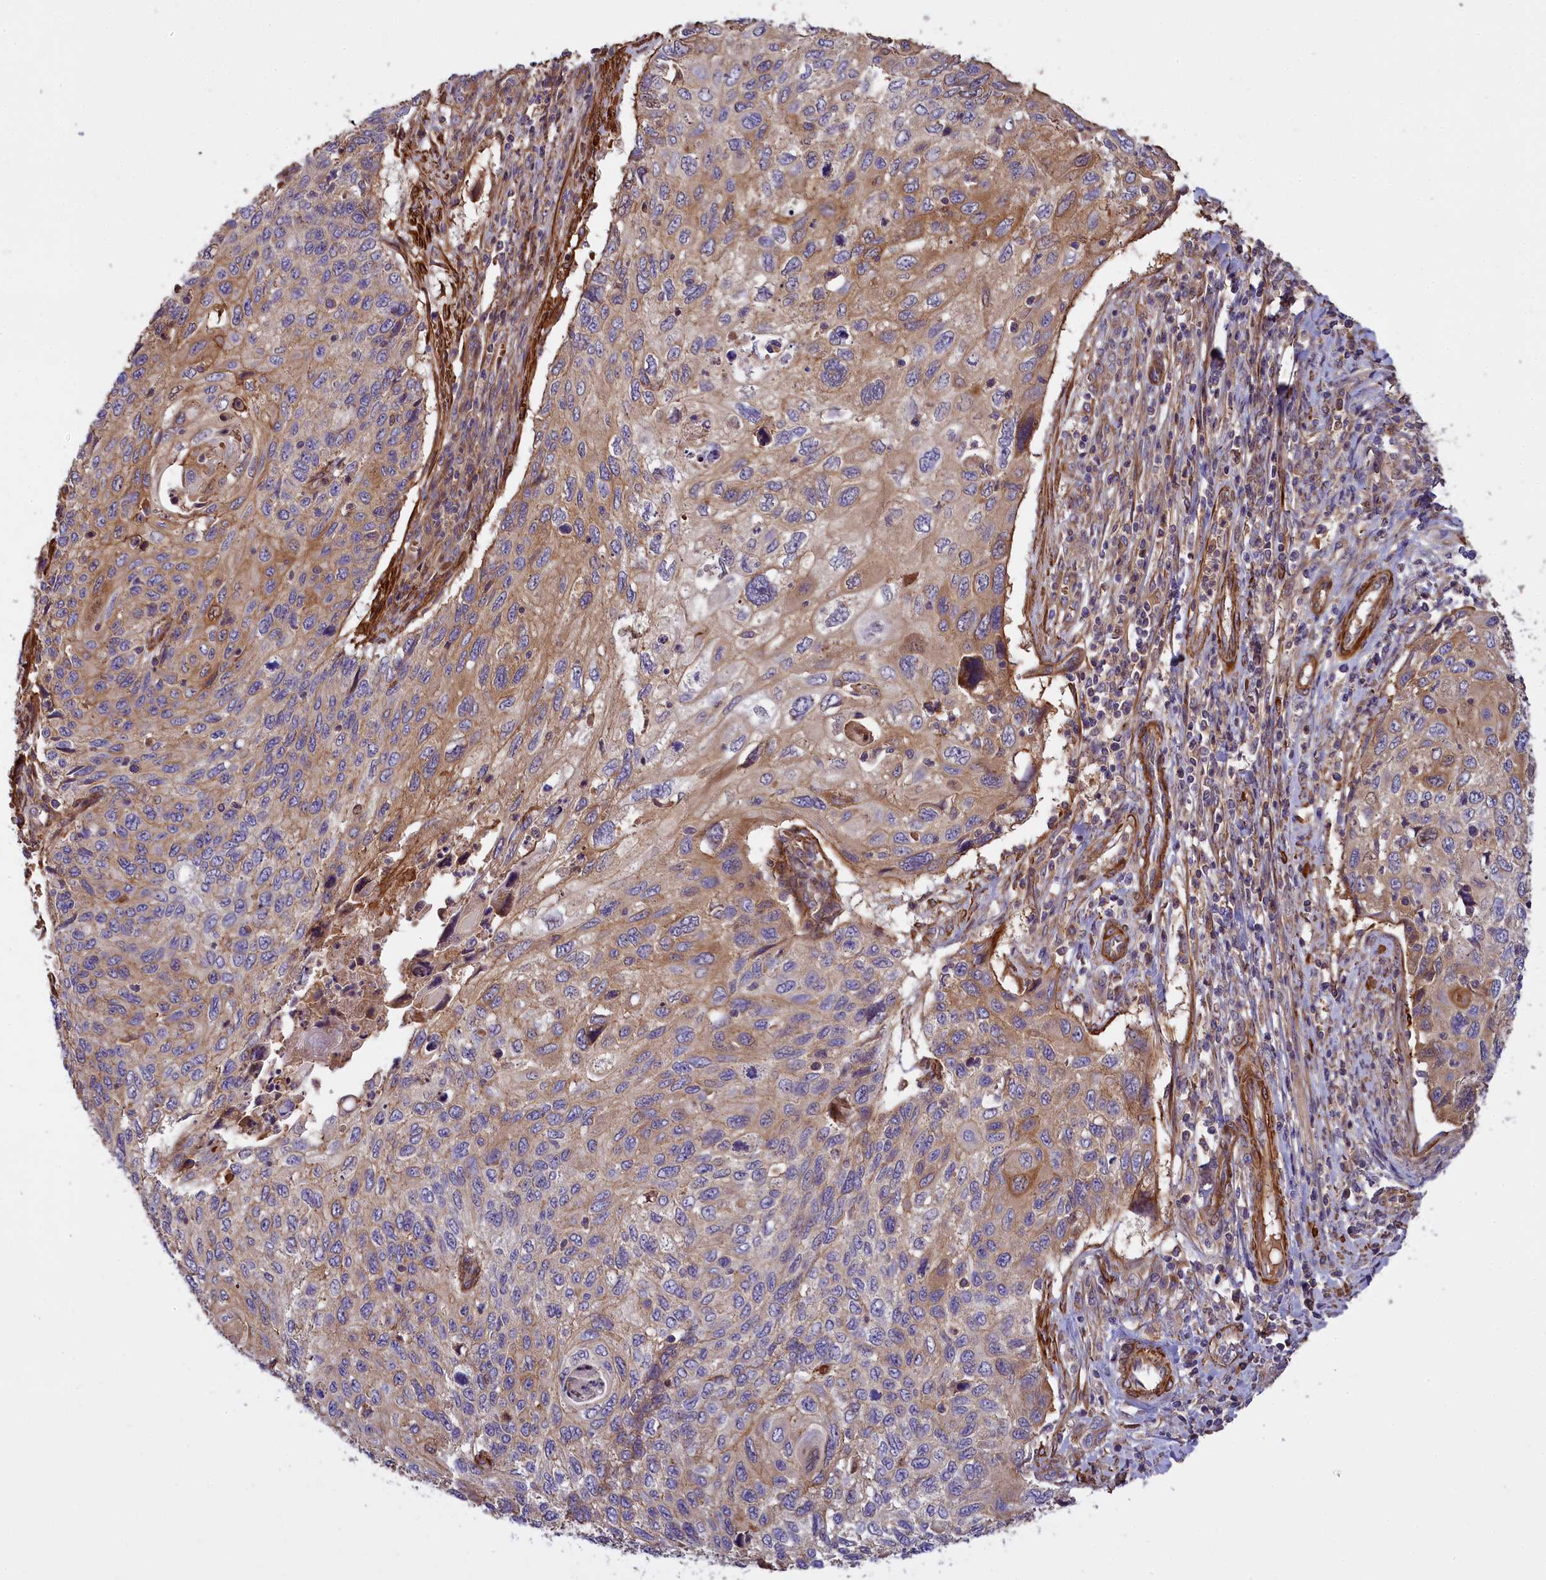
{"staining": {"intensity": "weak", "quantity": ">75%", "location": "cytoplasmic/membranous"}, "tissue": "cervical cancer", "cell_type": "Tumor cells", "image_type": "cancer", "snomed": [{"axis": "morphology", "description": "Squamous cell carcinoma, NOS"}, {"axis": "topography", "description": "Cervix"}], "caption": "Immunohistochemistry of cervical cancer (squamous cell carcinoma) reveals low levels of weak cytoplasmic/membranous positivity in approximately >75% of tumor cells.", "gene": "FUZ", "patient": {"sex": "female", "age": 70}}